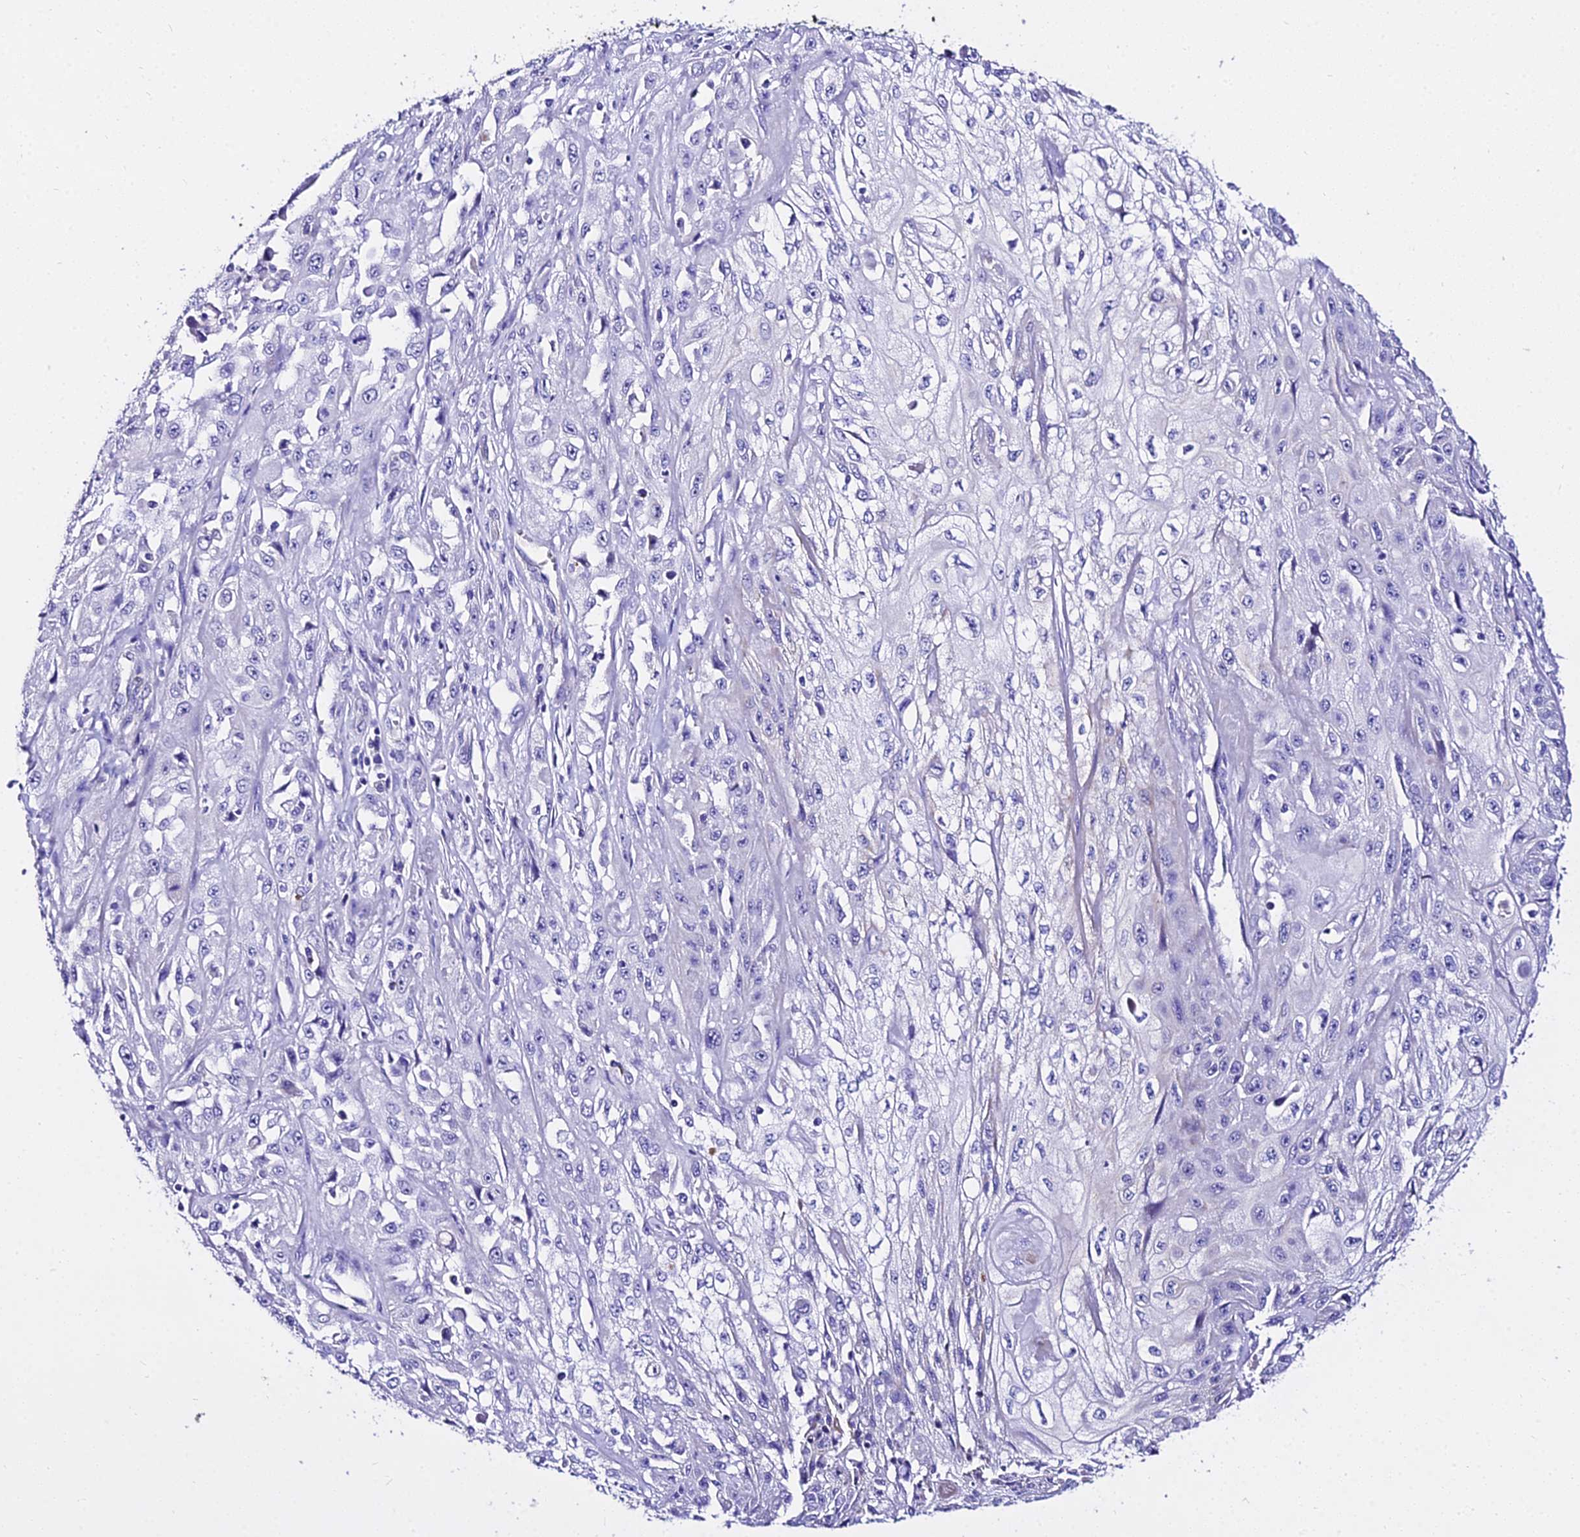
{"staining": {"intensity": "negative", "quantity": "none", "location": "none"}, "tissue": "skin cancer", "cell_type": "Tumor cells", "image_type": "cancer", "snomed": [{"axis": "morphology", "description": "Squamous cell carcinoma, NOS"}, {"axis": "morphology", "description": "Squamous cell carcinoma, metastatic, NOS"}, {"axis": "topography", "description": "Skin"}, {"axis": "topography", "description": "Lymph node"}], "caption": "There is no significant expression in tumor cells of skin cancer (squamous cell carcinoma). (DAB (3,3'-diaminobenzidine) immunohistochemistry, high magnification).", "gene": "DEFB106A", "patient": {"sex": "male", "age": 75}}